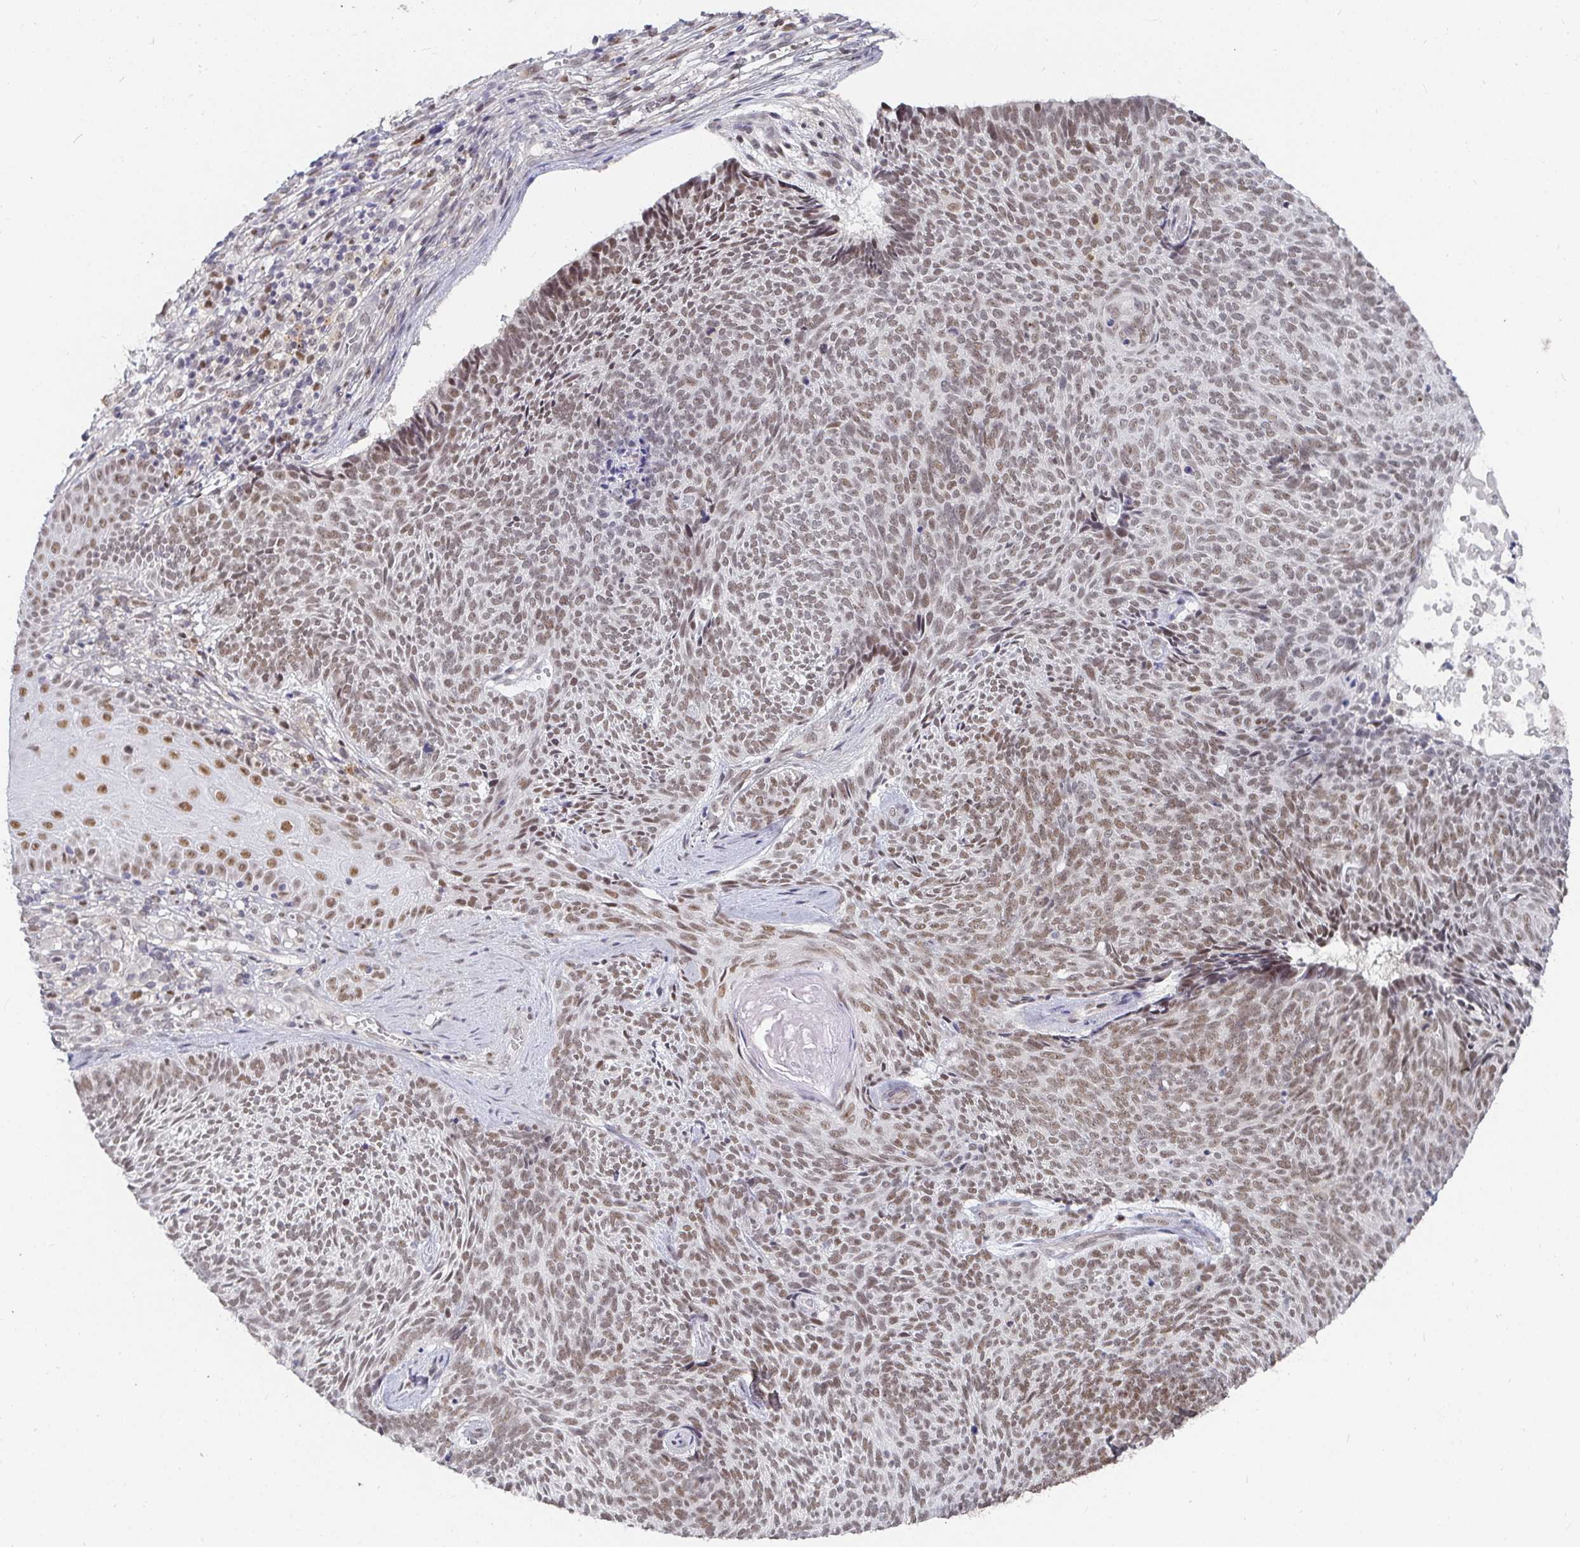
{"staining": {"intensity": "weak", "quantity": ">75%", "location": "nuclear"}, "tissue": "skin cancer", "cell_type": "Tumor cells", "image_type": "cancer", "snomed": [{"axis": "morphology", "description": "Basal cell carcinoma"}, {"axis": "topography", "description": "Skin"}], "caption": "DAB (3,3'-diaminobenzidine) immunohistochemical staining of skin basal cell carcinoma exhibits weak nuclear protein expression in approximately >75% of tumor cells. The staining was performed using DAB (3,3'-diaminobenzidine), with brown indicating positive protein expression. Nuclei are stained blue with hematoxylin.", "gene": "RCOR1", "patient": {"sex": "female", "age": 80}}